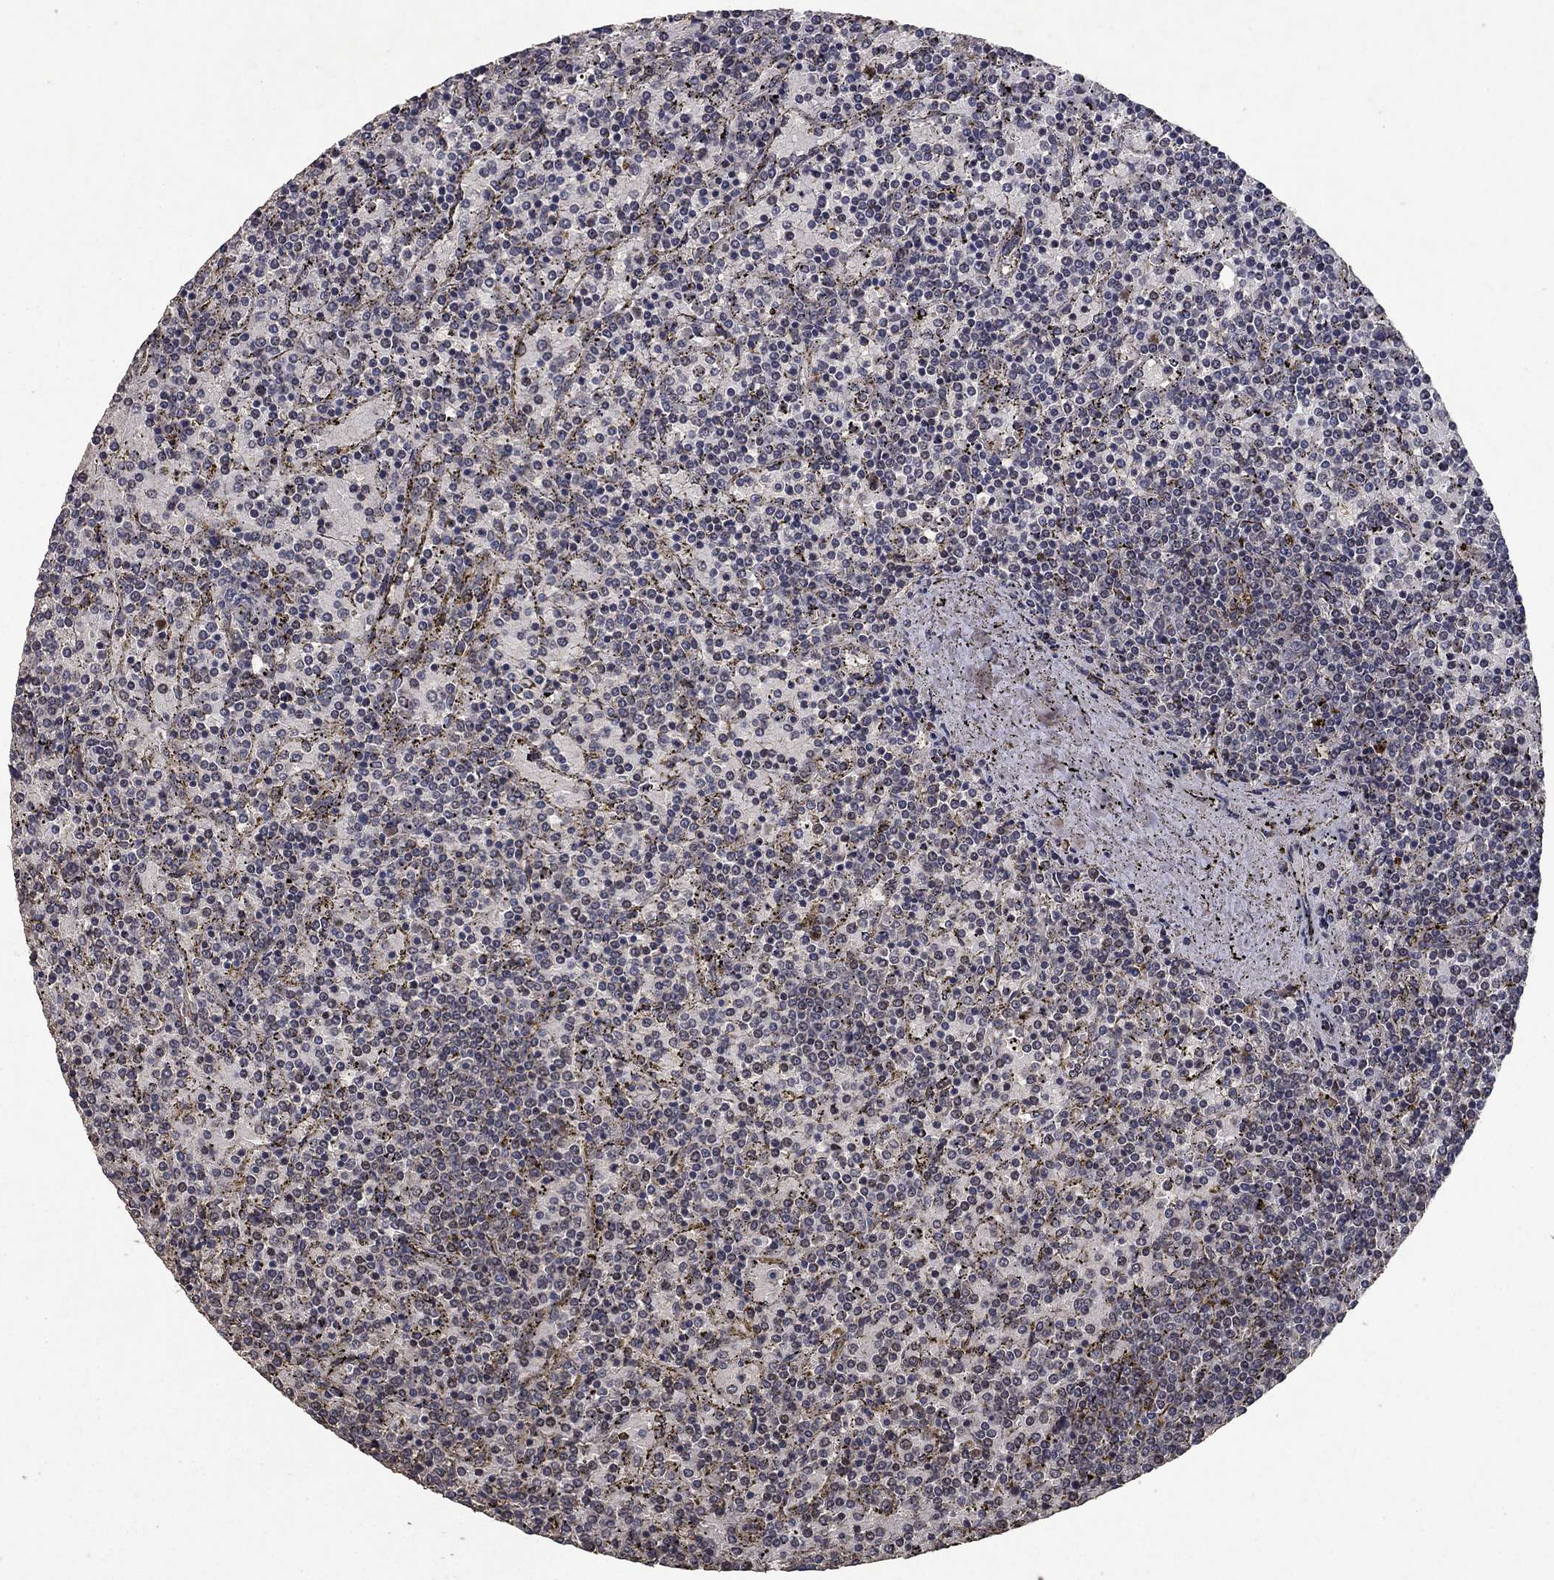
{"staining": {"intensity": "negative", "quantity": "none", "location": "none"}, "tissue": "lymphoma", "cell_type": "Tumor cells", "image_type": "cancer", "snomed": [{"axis": "morphology", "description": "Malignant lymphoma, non-Hodgkin's type, Low grade"}, {"axis": "topography", "description": "Spleen"}], "caption": "Protein analysis of low-grade malignant lymphoma, non-Hodgkin's type reveals no significant expression in tumor cells. Nuclei are stained in blue.", "gene": "DHRS1", "patient": {"sex": "female", "age": 77}}